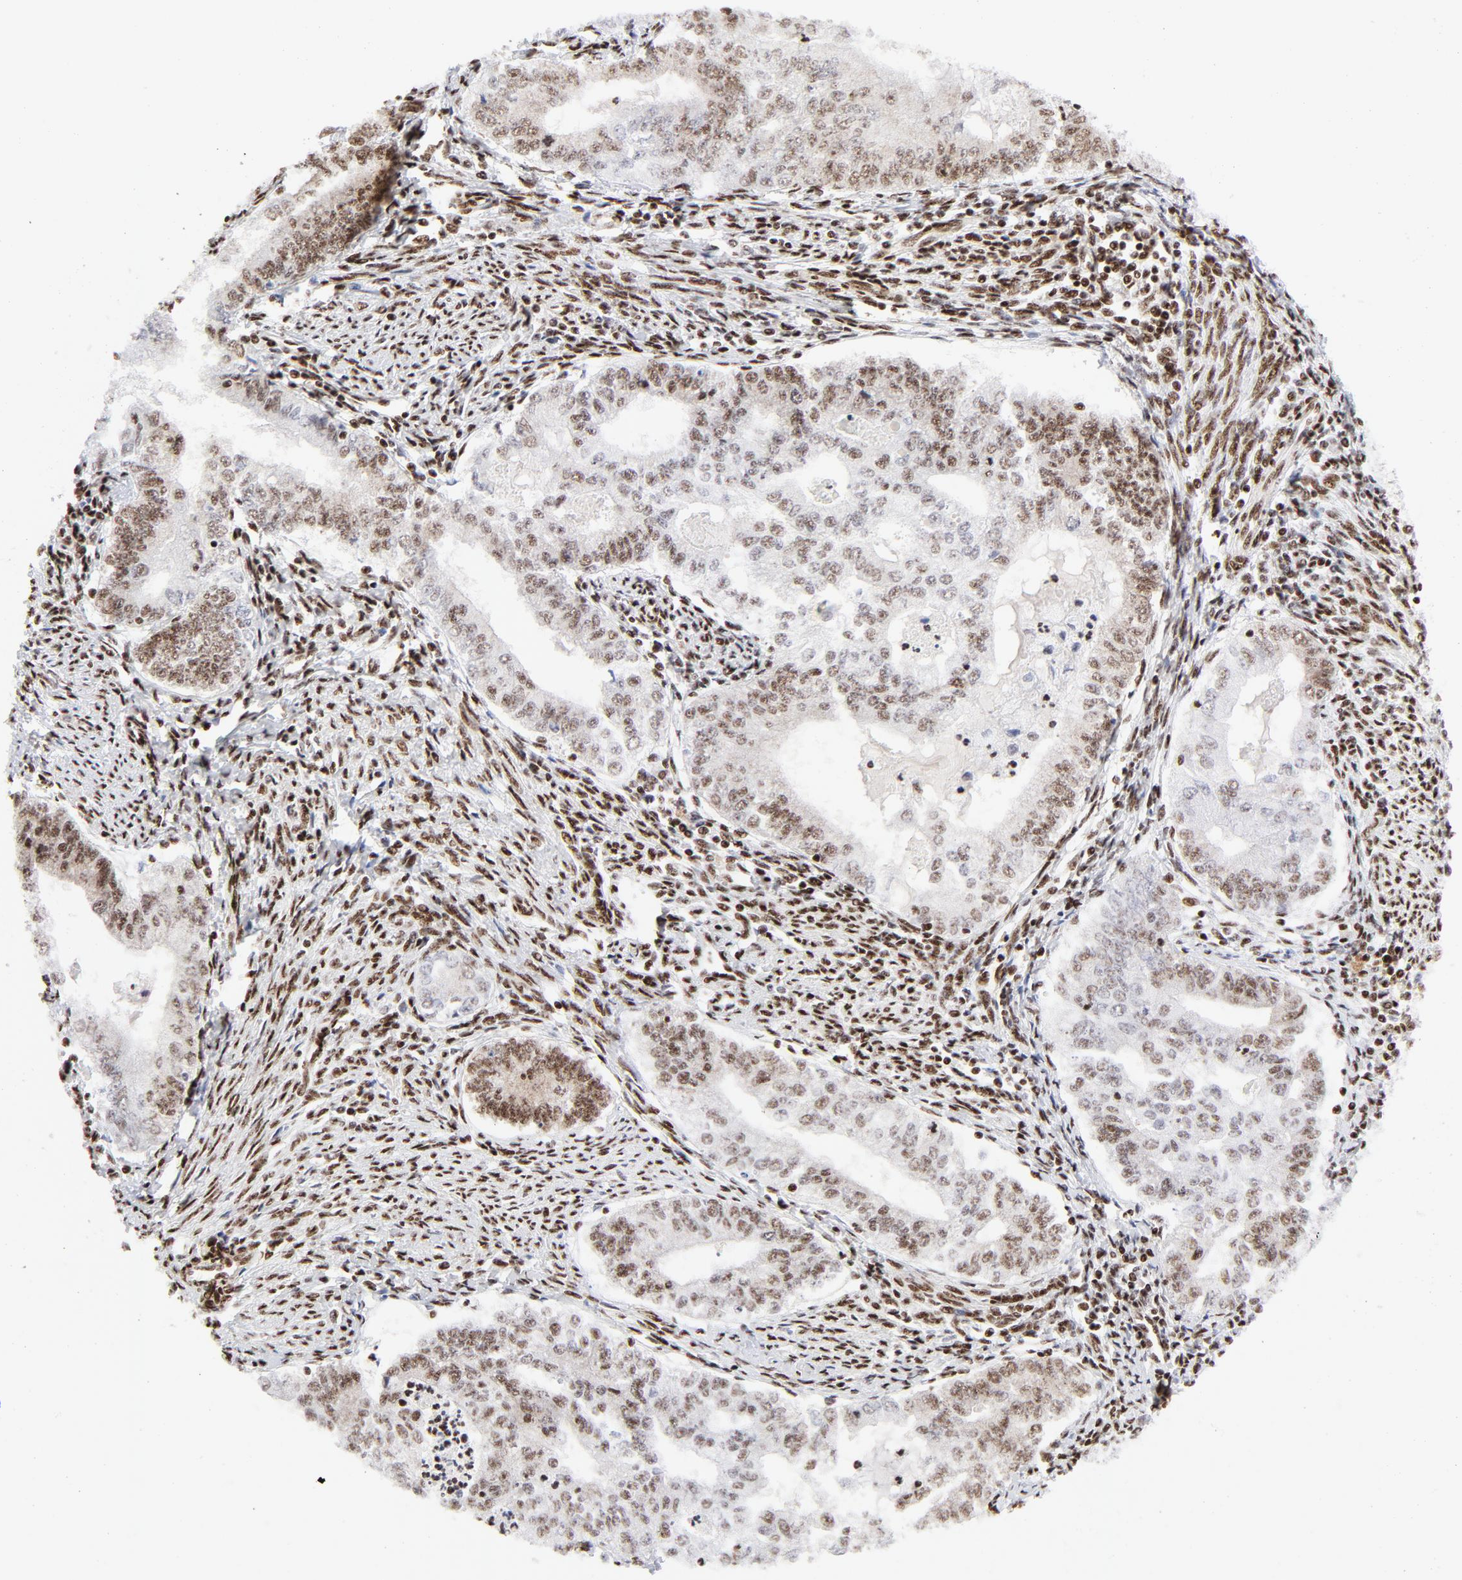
{"staining": {"intensity": "weak", "quantity": ">75%", "location": "nuclear"}, "tissue": "endometrial cancer", "cell_type": "Tumor cells", "image_type": "cancer", "snomed": [{"axis": "morphology", "description": "Adenocarcinoma, NOS"}, {"axis": "topography", "description": "Endometrium"}], "caption": "Immunohistochemistry staining of endometrial adenocarcinoma, which shows low levels of weak nuclear positivity in approximately >75% of tumor cells indicating weak nuclear protein staining. The staining was performed using DAB (3,3'-diaminobenzidine) (brown) for protein detection and nuclei were counterstained in hematoxylin (blue).", "gene": "NFYB", "patient": {"sex": "female", "age": 66}}